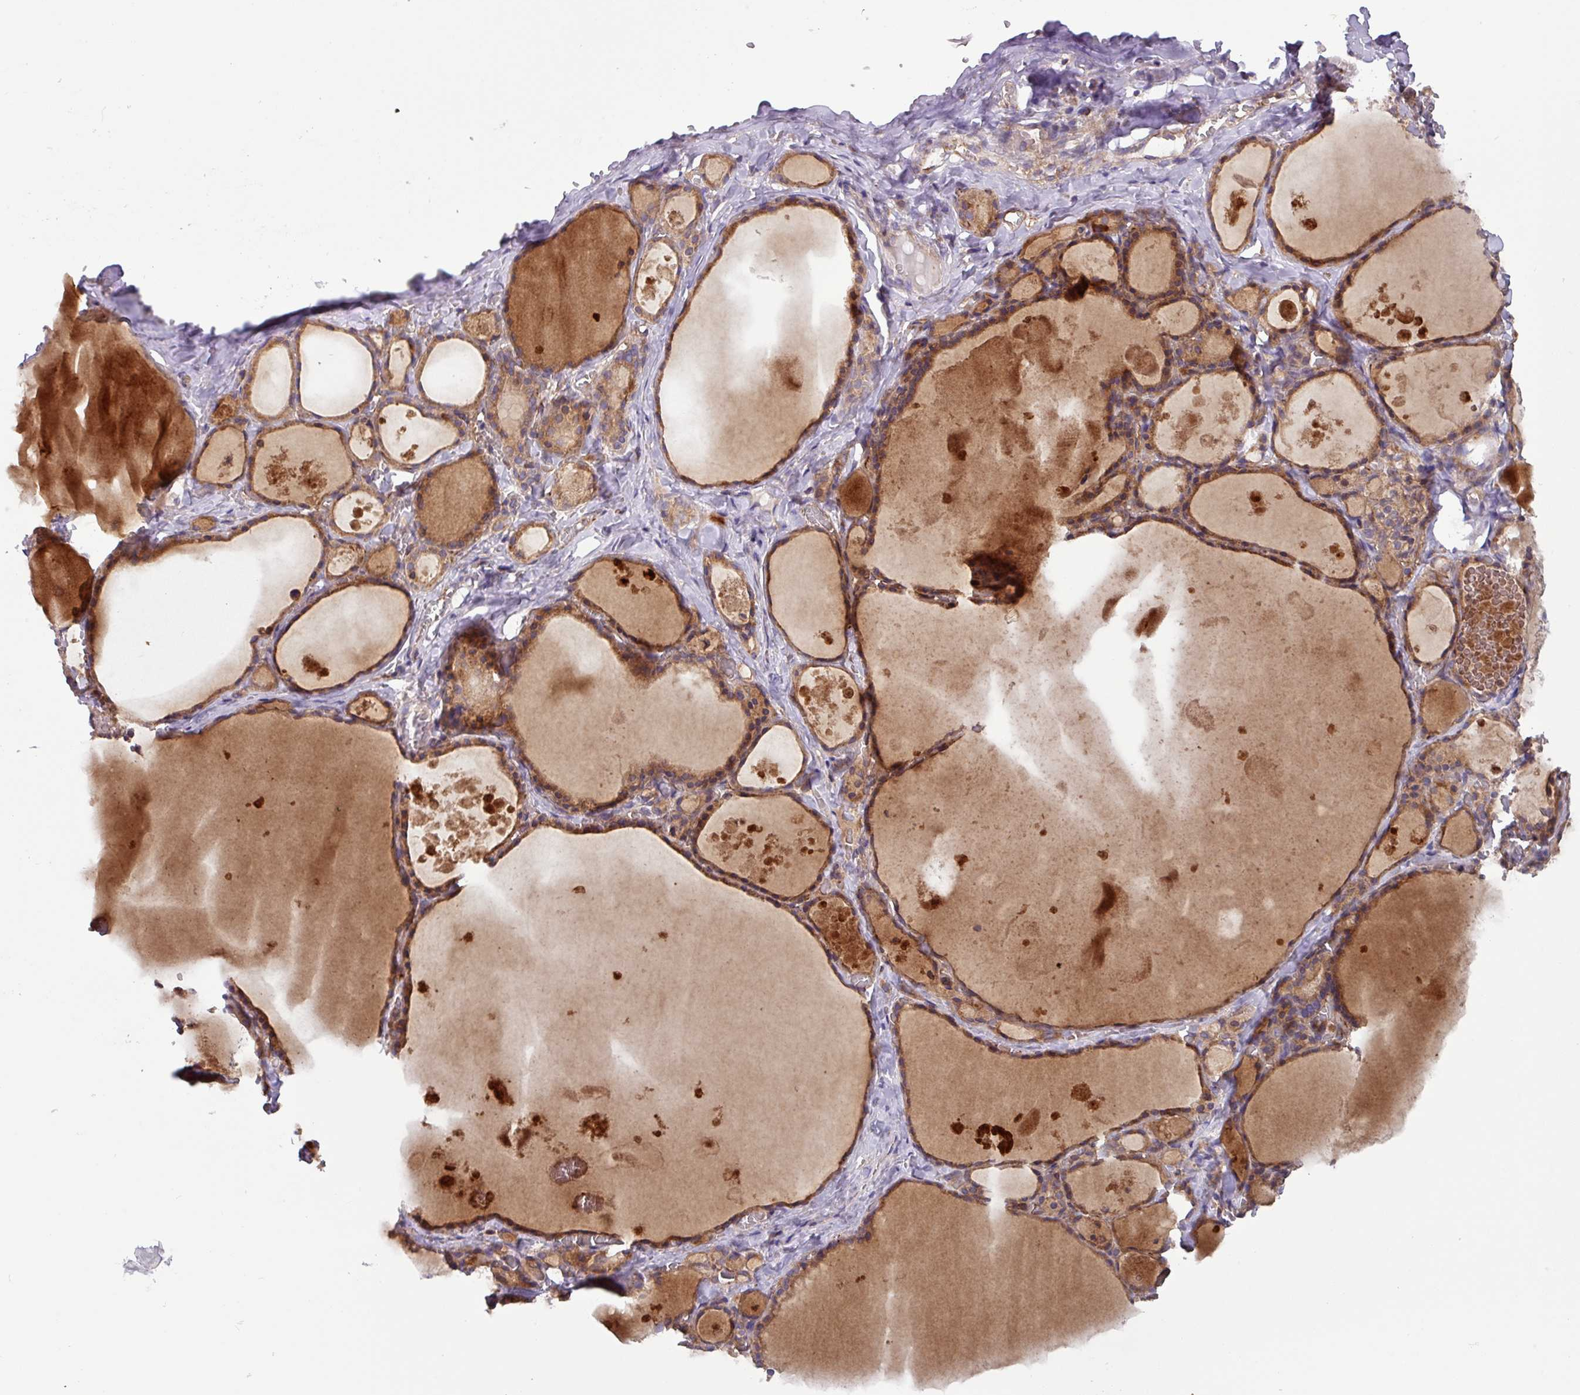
{"staining": {"intensity": "moderate", "quantity": ">75%", "location": "cytoplasmic/membranous"}, "tissue": "thyroid gland", "cell_type": "Glandular cells", "image_type": "normal", "snomed": [{"axis": "morphology", "description": "Normal tissue, NOS"}, {"axis": "topography", "description": "Thyroid gland"}], "caption": "This micrograph reveals IHC staining of unremarkable thyroid gland, with medium moderate cytoplasmic/membranous positivity in about >75% of glandular cells.", "gene": "PLEKHD1", "patient": {"sex": "male", "age": 56}}